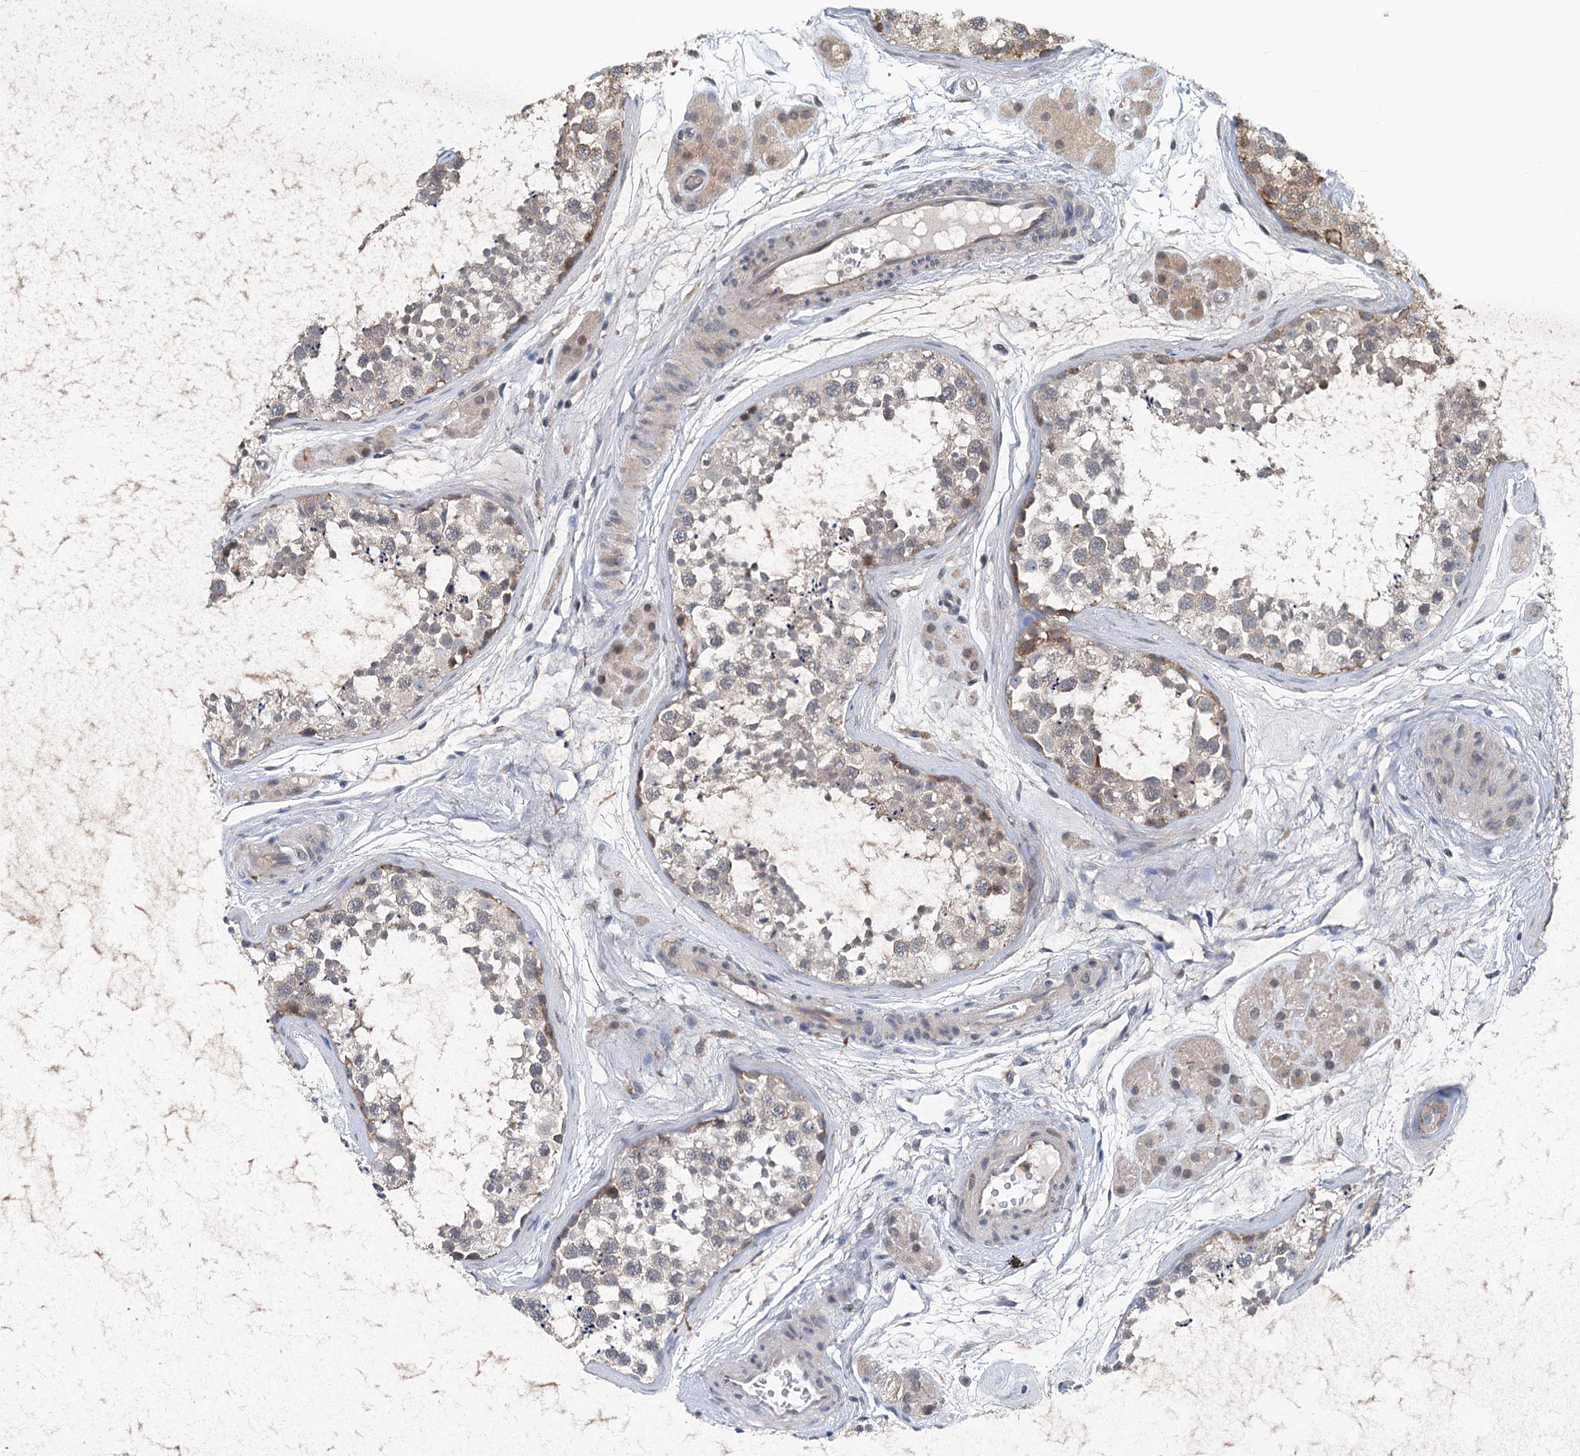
{"staining": {"intensity": "moderate", "quantity": "25%-75%", "location": "cytoplasmic/membranous"}, "tissue": "testis", "cell_type": "Cells in seminiferous ducts", "image_type": "normal", "snomed": [{"axis": "morphology", "description": "Normal tissue, NOS"}, {"axis": "topography", "description": "Testis"}], "caption": "Cells in seminiferous ducts demonstrate medium levels of moderate cytoplasmic/membranous staining in about 25%-75% of cells in unremarkable testis.", "gene": "GCLM", "patient": {"sex": "male", "age": 56}}